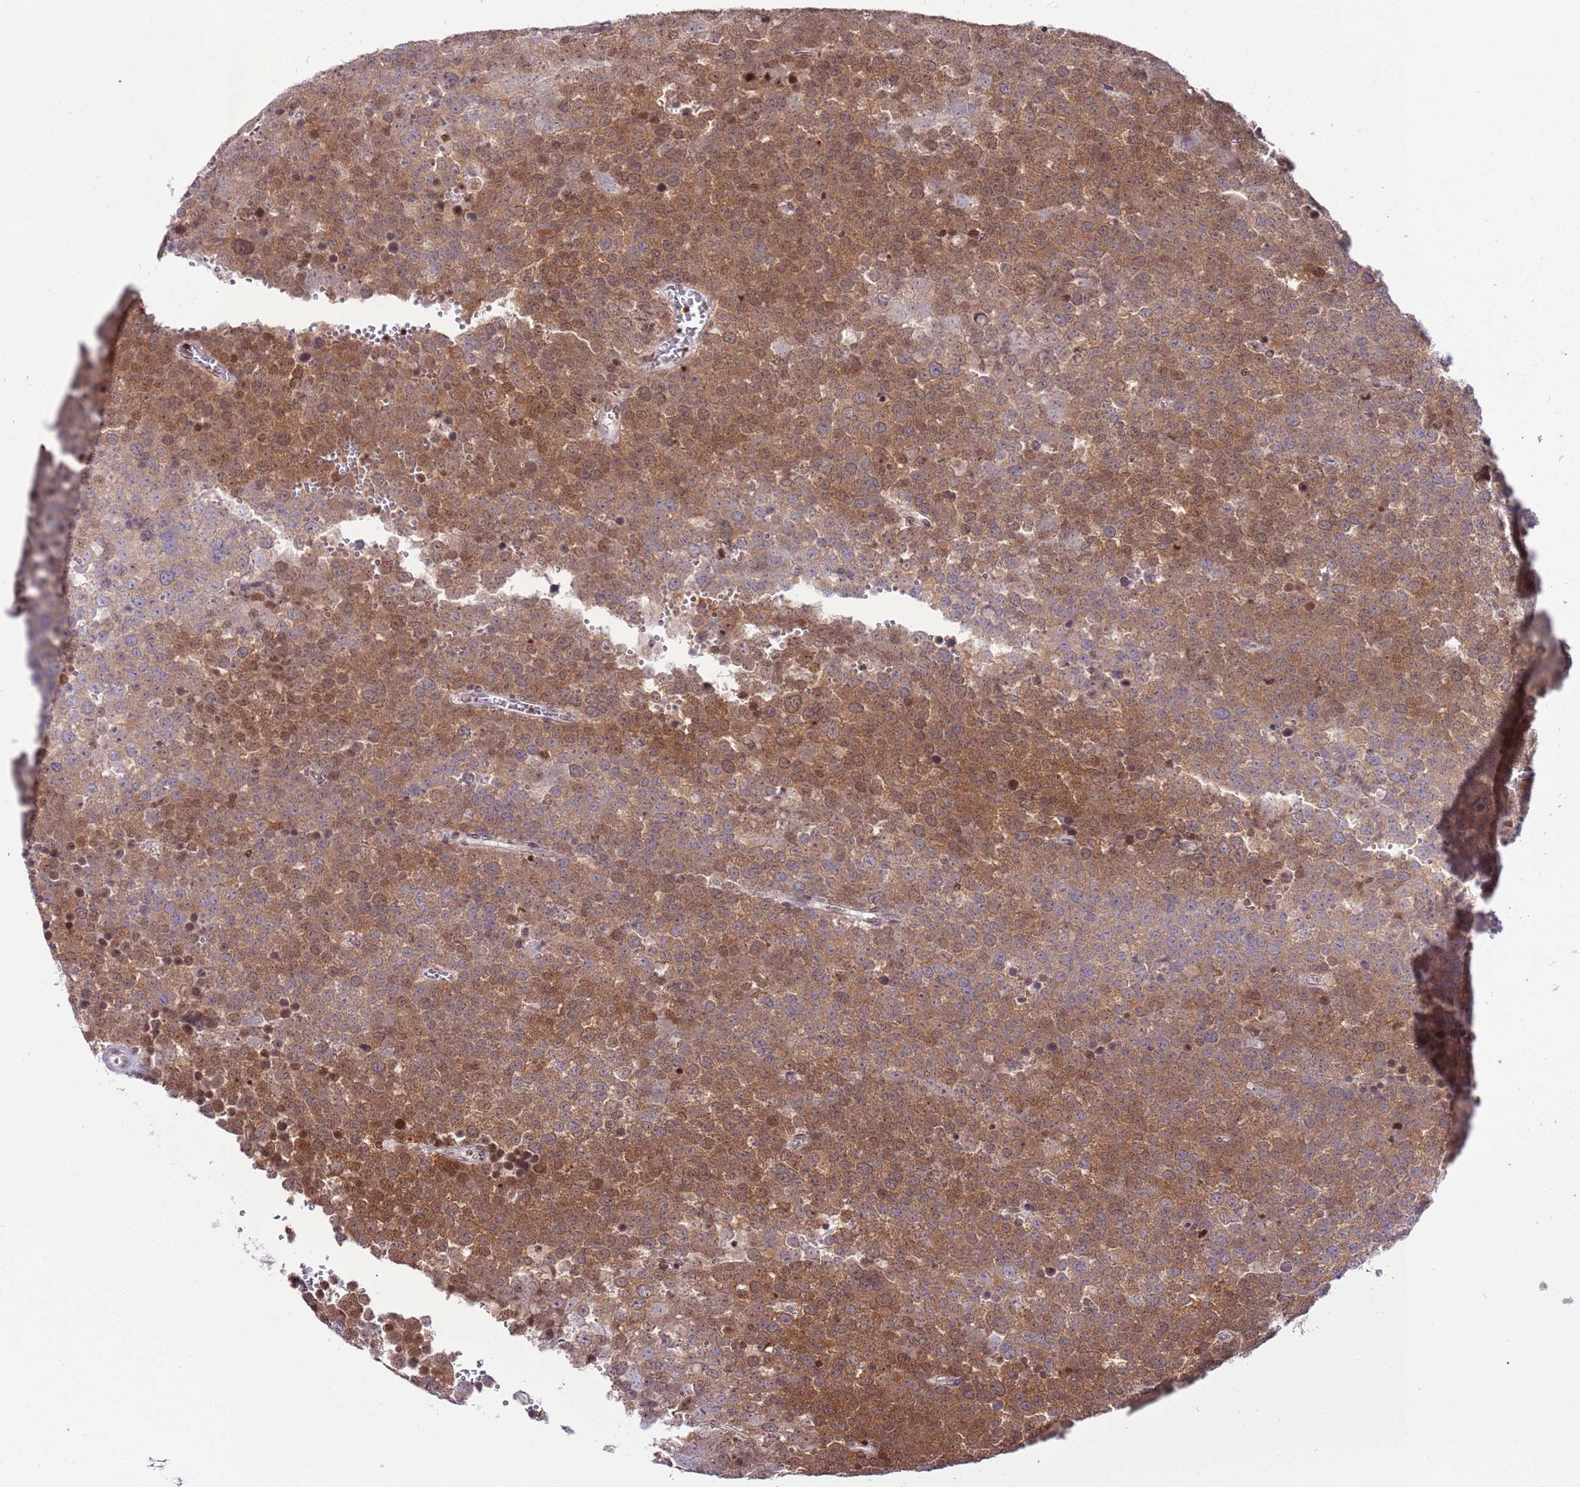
{"staining": {"intensity": "moderate", "quantity": ">75%", "location": "cytoplasmic/membranous,nuclear"}, "tissue": "testis cancer", "cell_type": "Tumor cells", "image_type": "cancer", "snomed": [{"axis": "morphology", "description": "Seminoma, NOS"}, {"axis": "topography", "description": "Testis"}], "caption": "There is medium levels of moderate cytoplasmic/membranous and nuclear positivity in tumor cells of seminoma (testis), as demonstrated by immunohistochemical staining (brown color).", "gene": "SELENOH", "patient": {"sex": "male", "age": 71}}